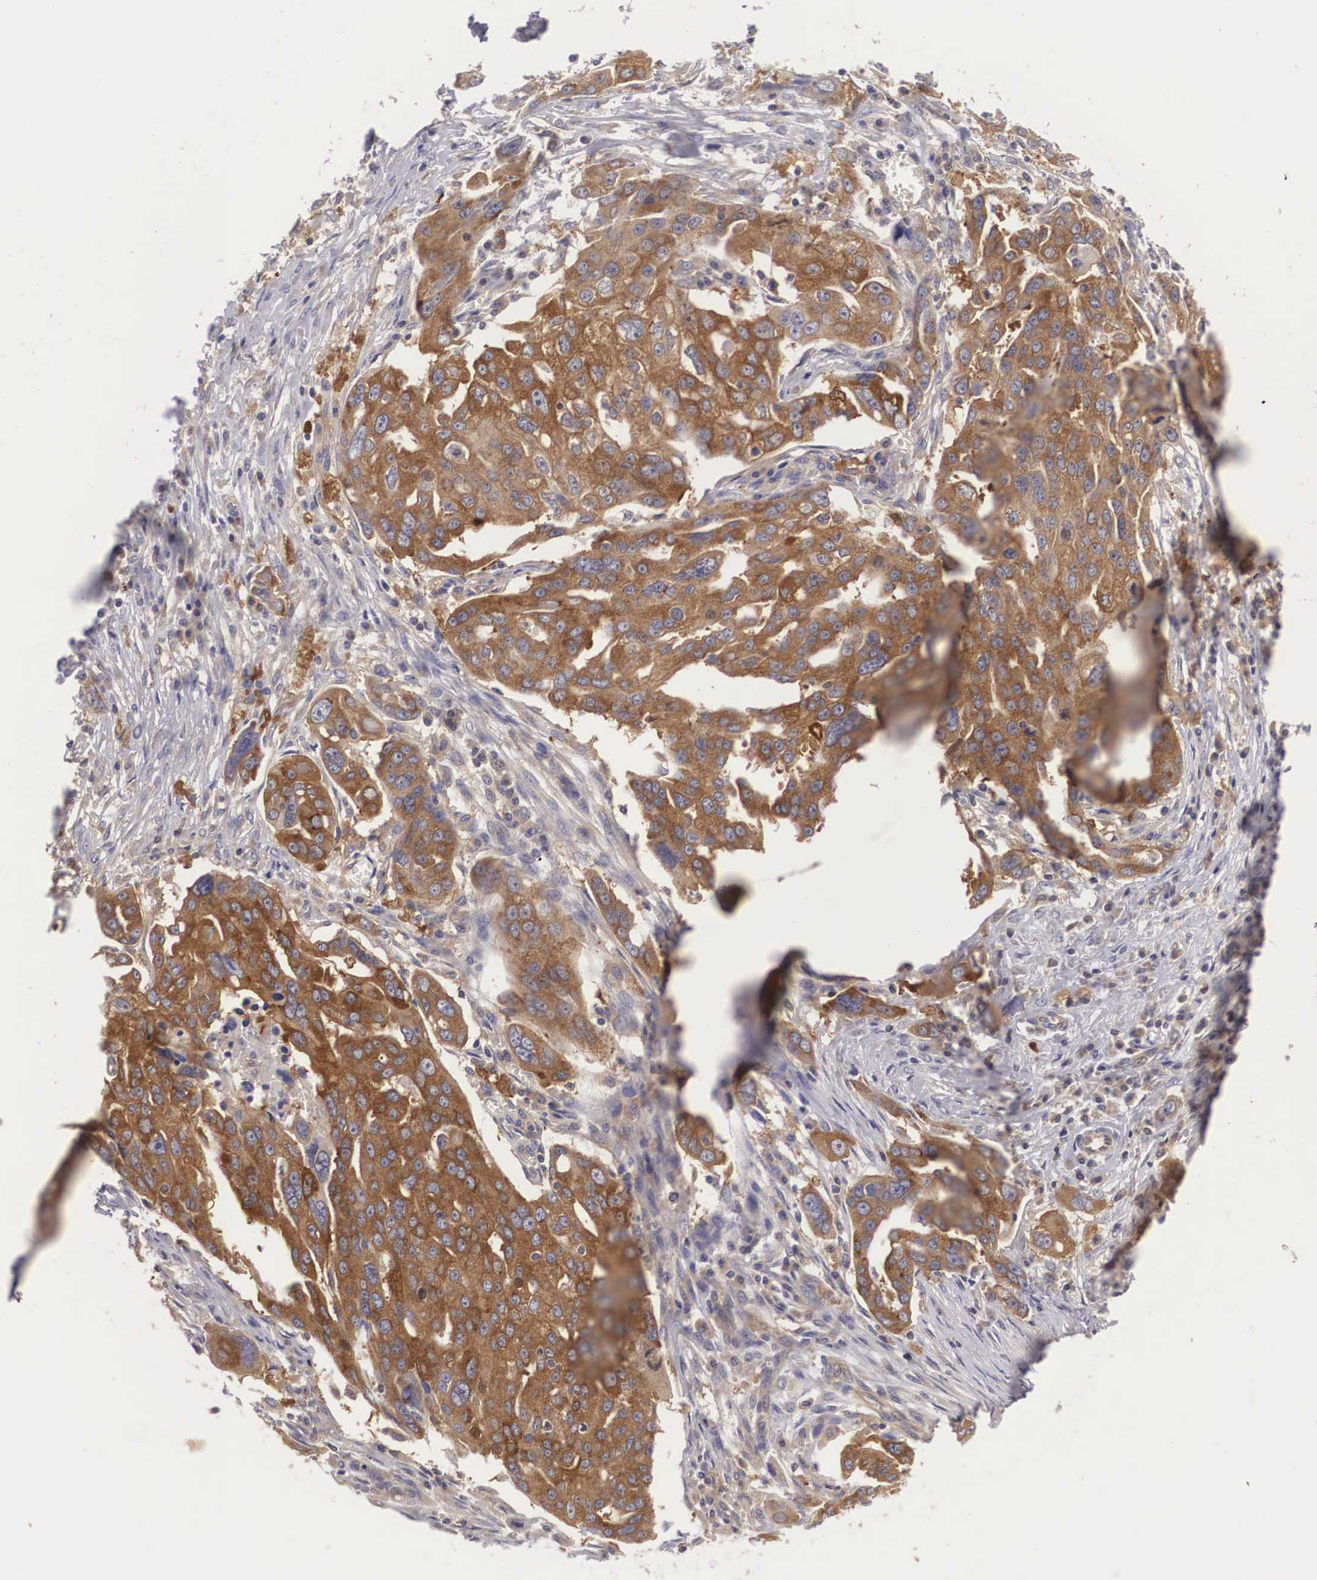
{"staining": {"intensity": "moderate", "quantity": ">75%", "location": "cytoplasmic/membranous"}, "tissue": "ovarian cancer", "cell_type": "Tumor cells", "image_type": "cancer", "snomed": [{"axis": "morphology", "description": "Carcinoma, endometroid"}, {"axis": "topography", "description": "Ovary"}], "caption": "High-magnification brightfield microscopy of endometroid carcinoma (ovarian) stained with DAB (brown) and counterstained with hematoxylin (blue). tumor cells exhibit moderate cytoplasmic/membranous expression is identified in approximately>75% of cells.", "gene": "GRIPAP1", "patient": {"sex": "female", "age": 75}}